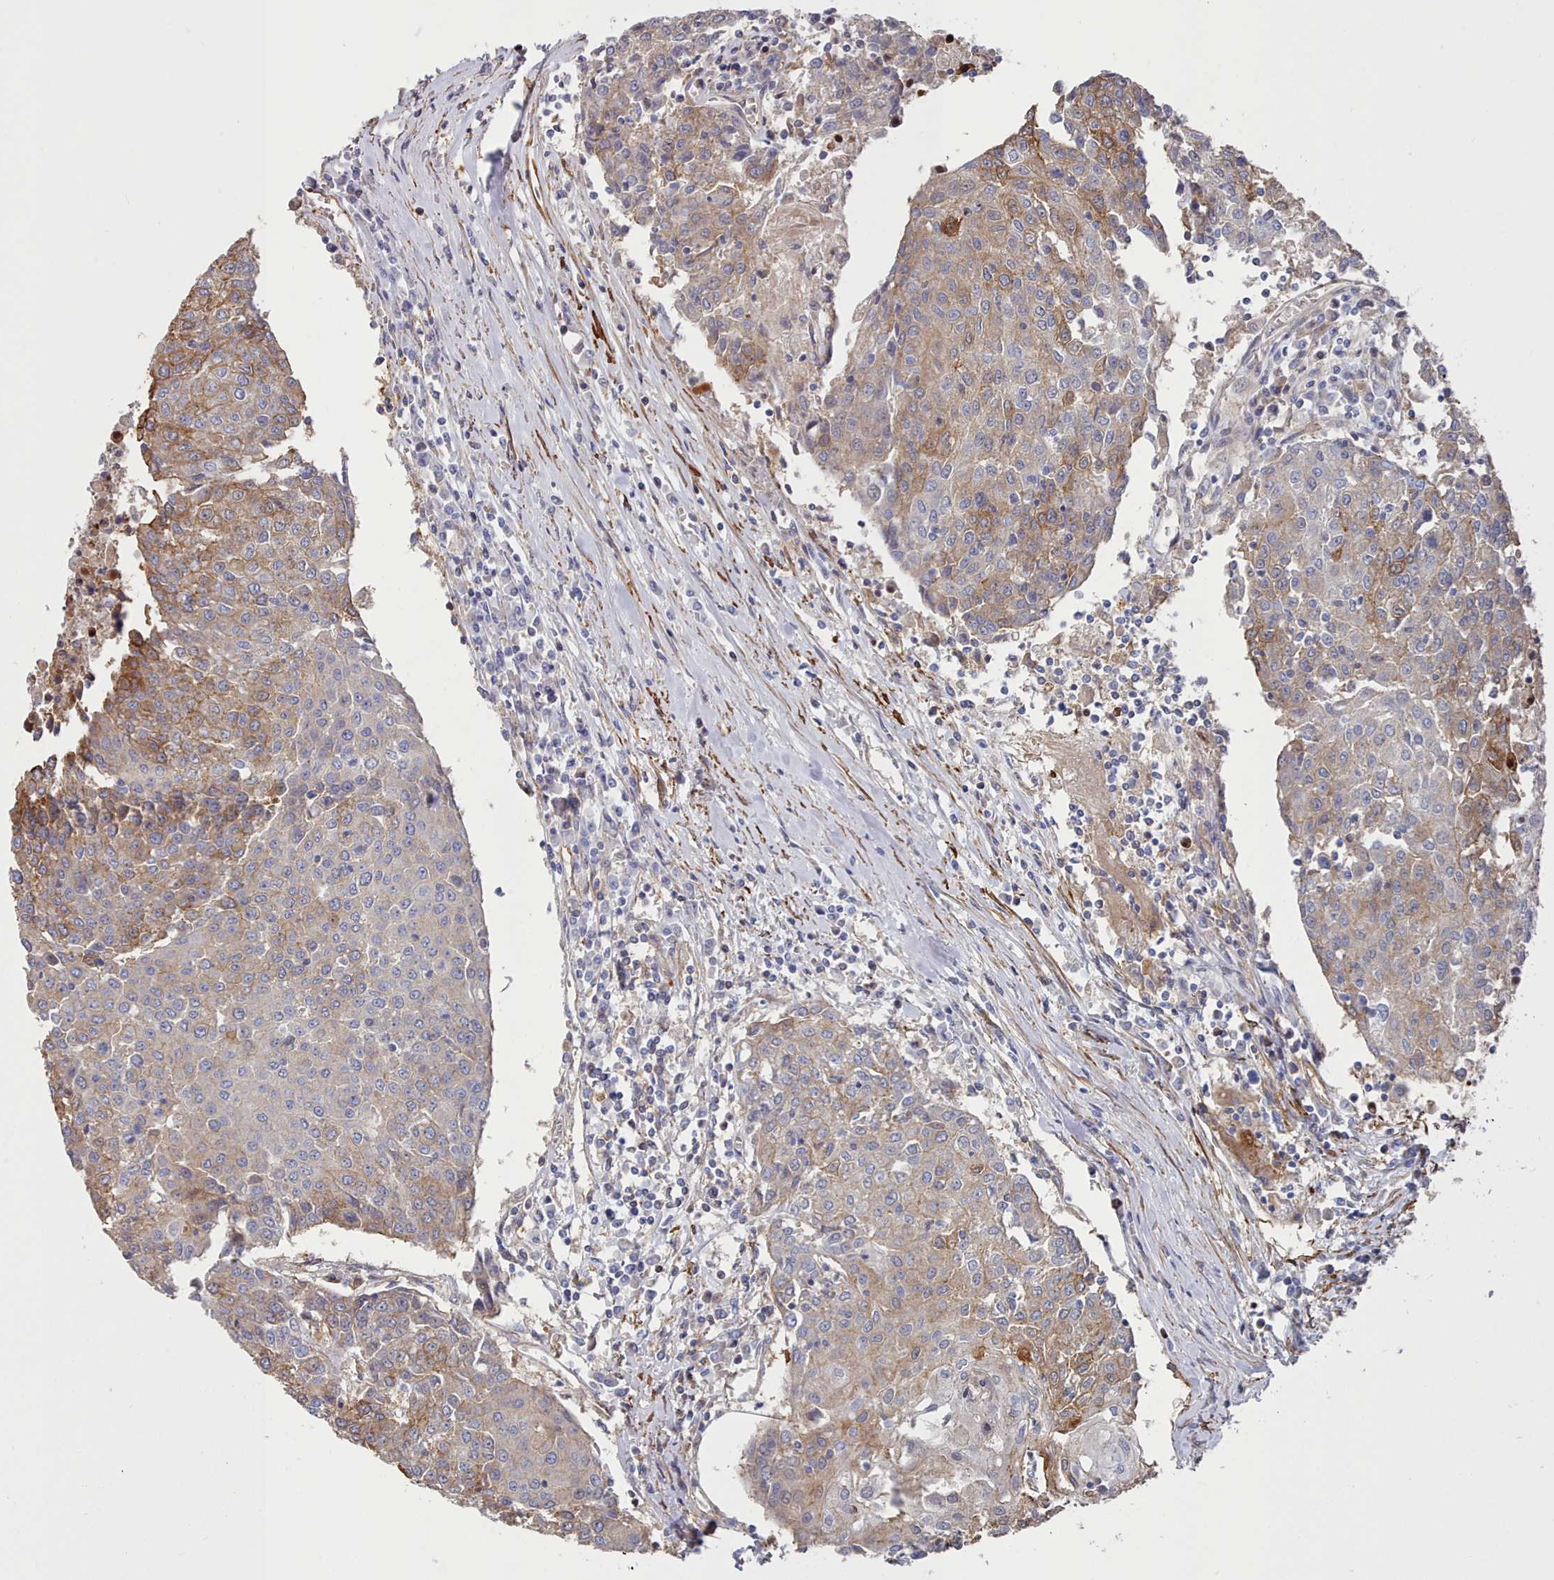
{"staining": {"intensity": "moderate", "quantity": "25%-75%", "location": "cytoplasmic/membranous"}, "tissue": "urothelial cancer", "cell_type": "Tumor cells", "image_type": "cancer", "snomed": [{"axis": "morphology", "description": "Urothelial carcinoma, High grade"}, {"axis": "topography", "description": "Urinary bladder"}], "caption": "High-power microscopy captured an immunohistochemistry image of urothelial carcinoma (high-grade), revealing moderate cytoplasmic/membranous positivity in about 25%-75% of tumor cells. (IHC, brightfield microscopy, high magnification).", "gene": "G6PC1", "patient": {"sex": "female", "age": 85}}